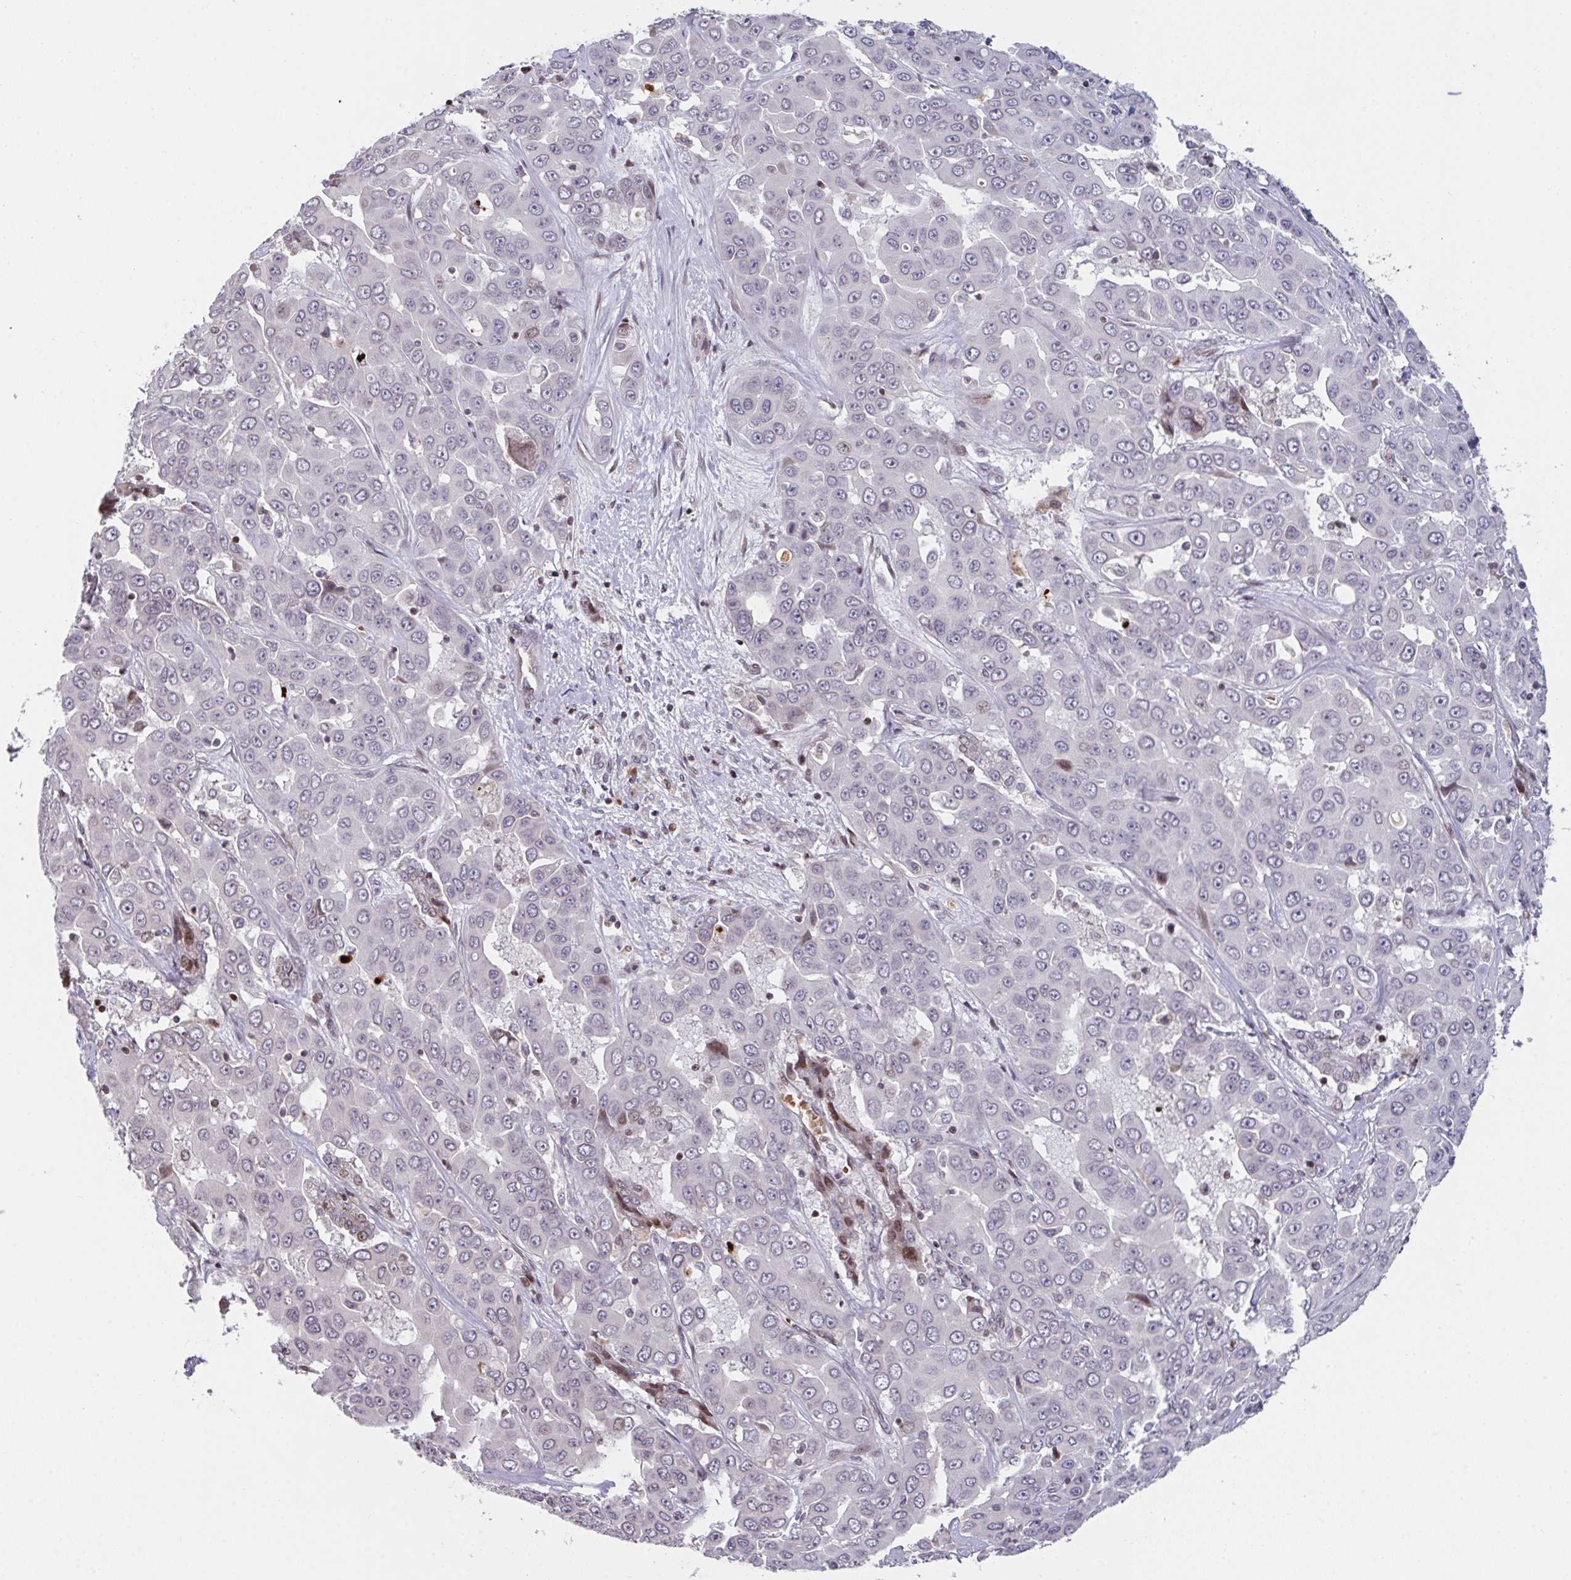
{"staining": {"intensity": "moderate", "quantity": "<25%", "location": "nuclear"}, "tissue": "liver cancer", "cell_type": "Tumor cells", "image_type": "cancer", "snomed": [{"axis": "morphology", "description": "Cholangiocarcinoma"}, {"axis": "topography", "description": "Liver"}], "caption": "Immunohistochemical staining of human liver cholangiocarcinoma exhibits low levels of moderate nuclear protein staining in approximately <25% of tumor cells.", "gene": "PCDHB8", "patient": {"sex": "female", "age": 52}}